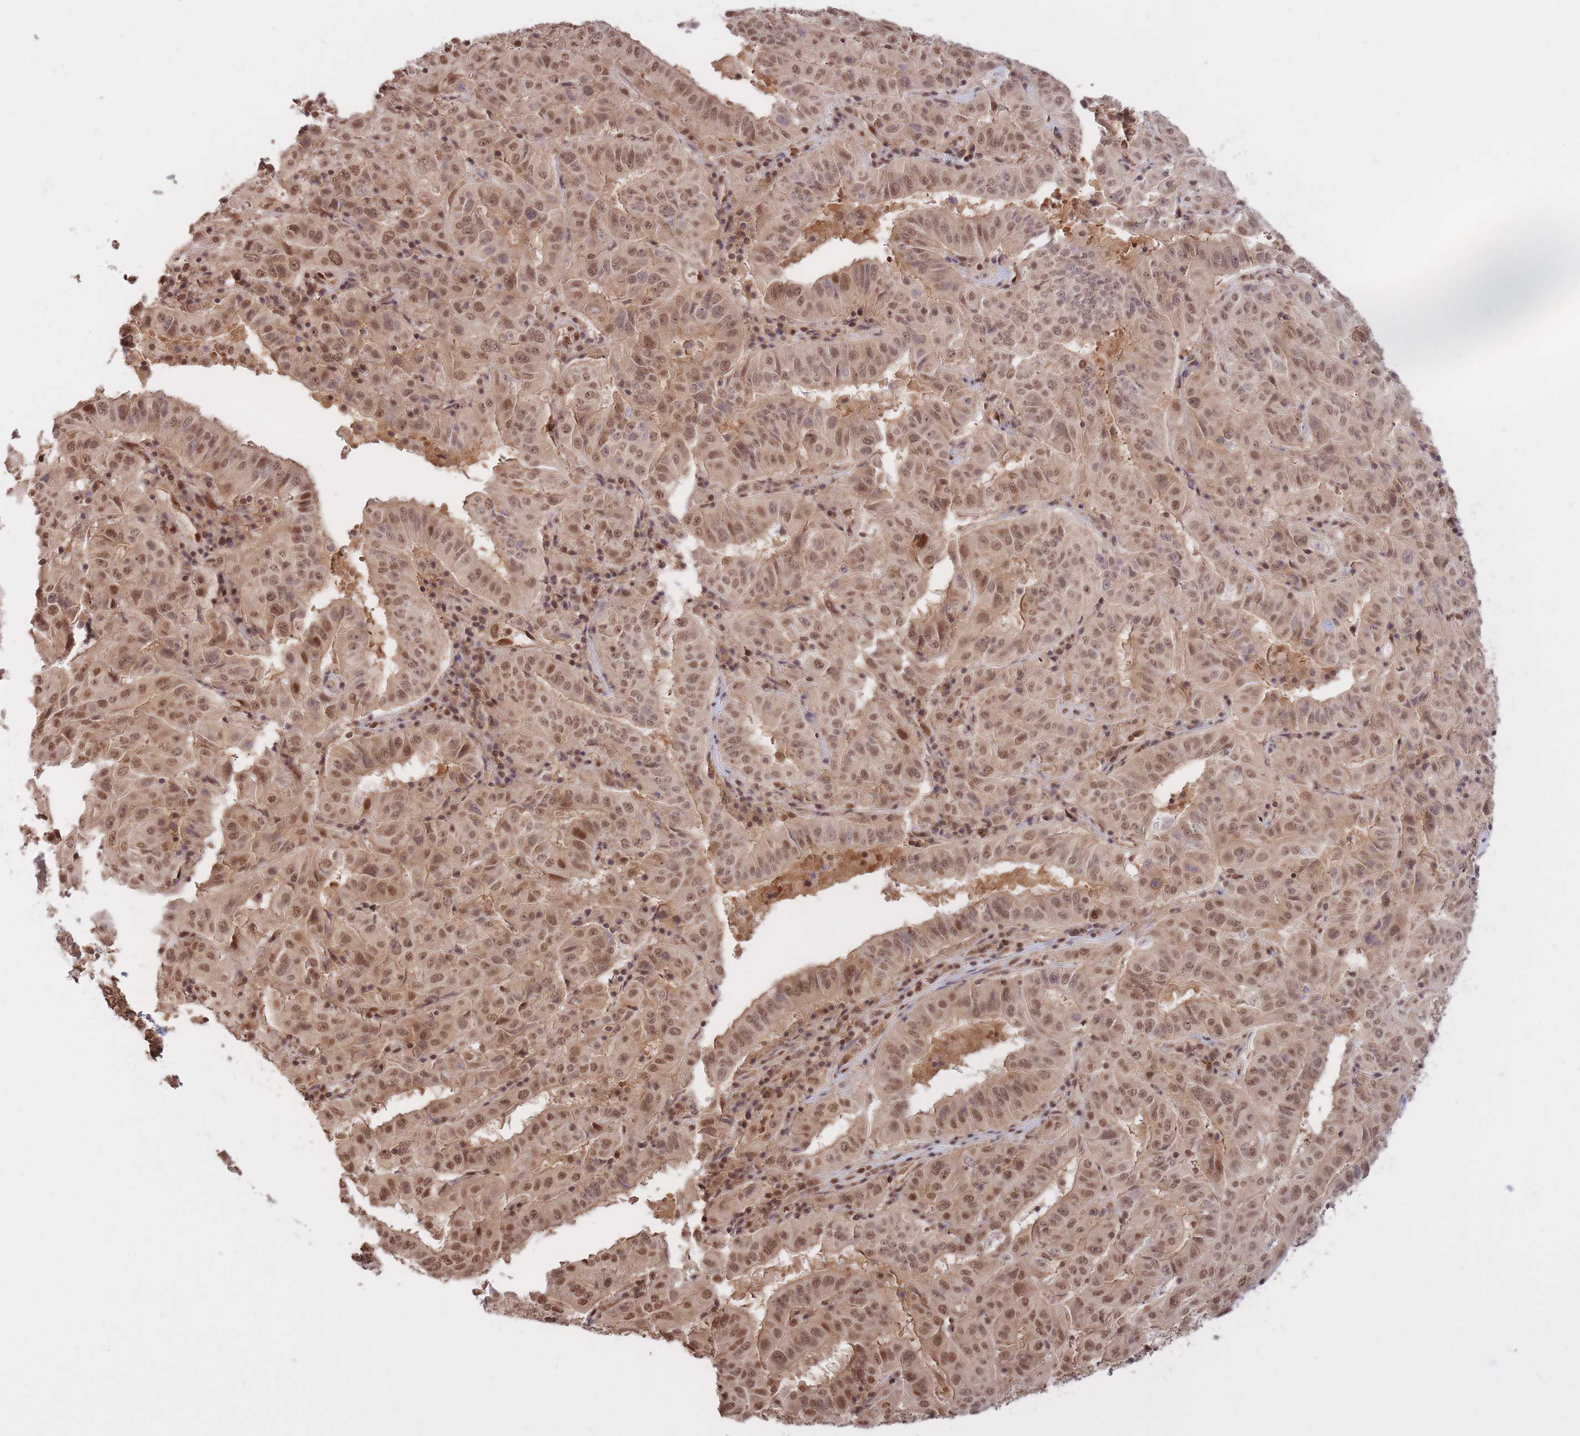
{"staining": {"intensity": "moderate", "quantity": ">75%", "location": "nuclear"}, "tissue": "pancreatic cancer", "cell_type": "Tumor cells", "image_type": "cancer", "snomed": [{"axis": "morphology", "description": "Adenocarcinoma, NOS"}, {"axis": "topography", "description": "Pancreas"}], "caption": "Moderate nuclear expression is seen in approximately >75% of tumor cells in pancreatic cancer.", "gene": "SRA1", "patient": {"sex": "male", "age": 63}}